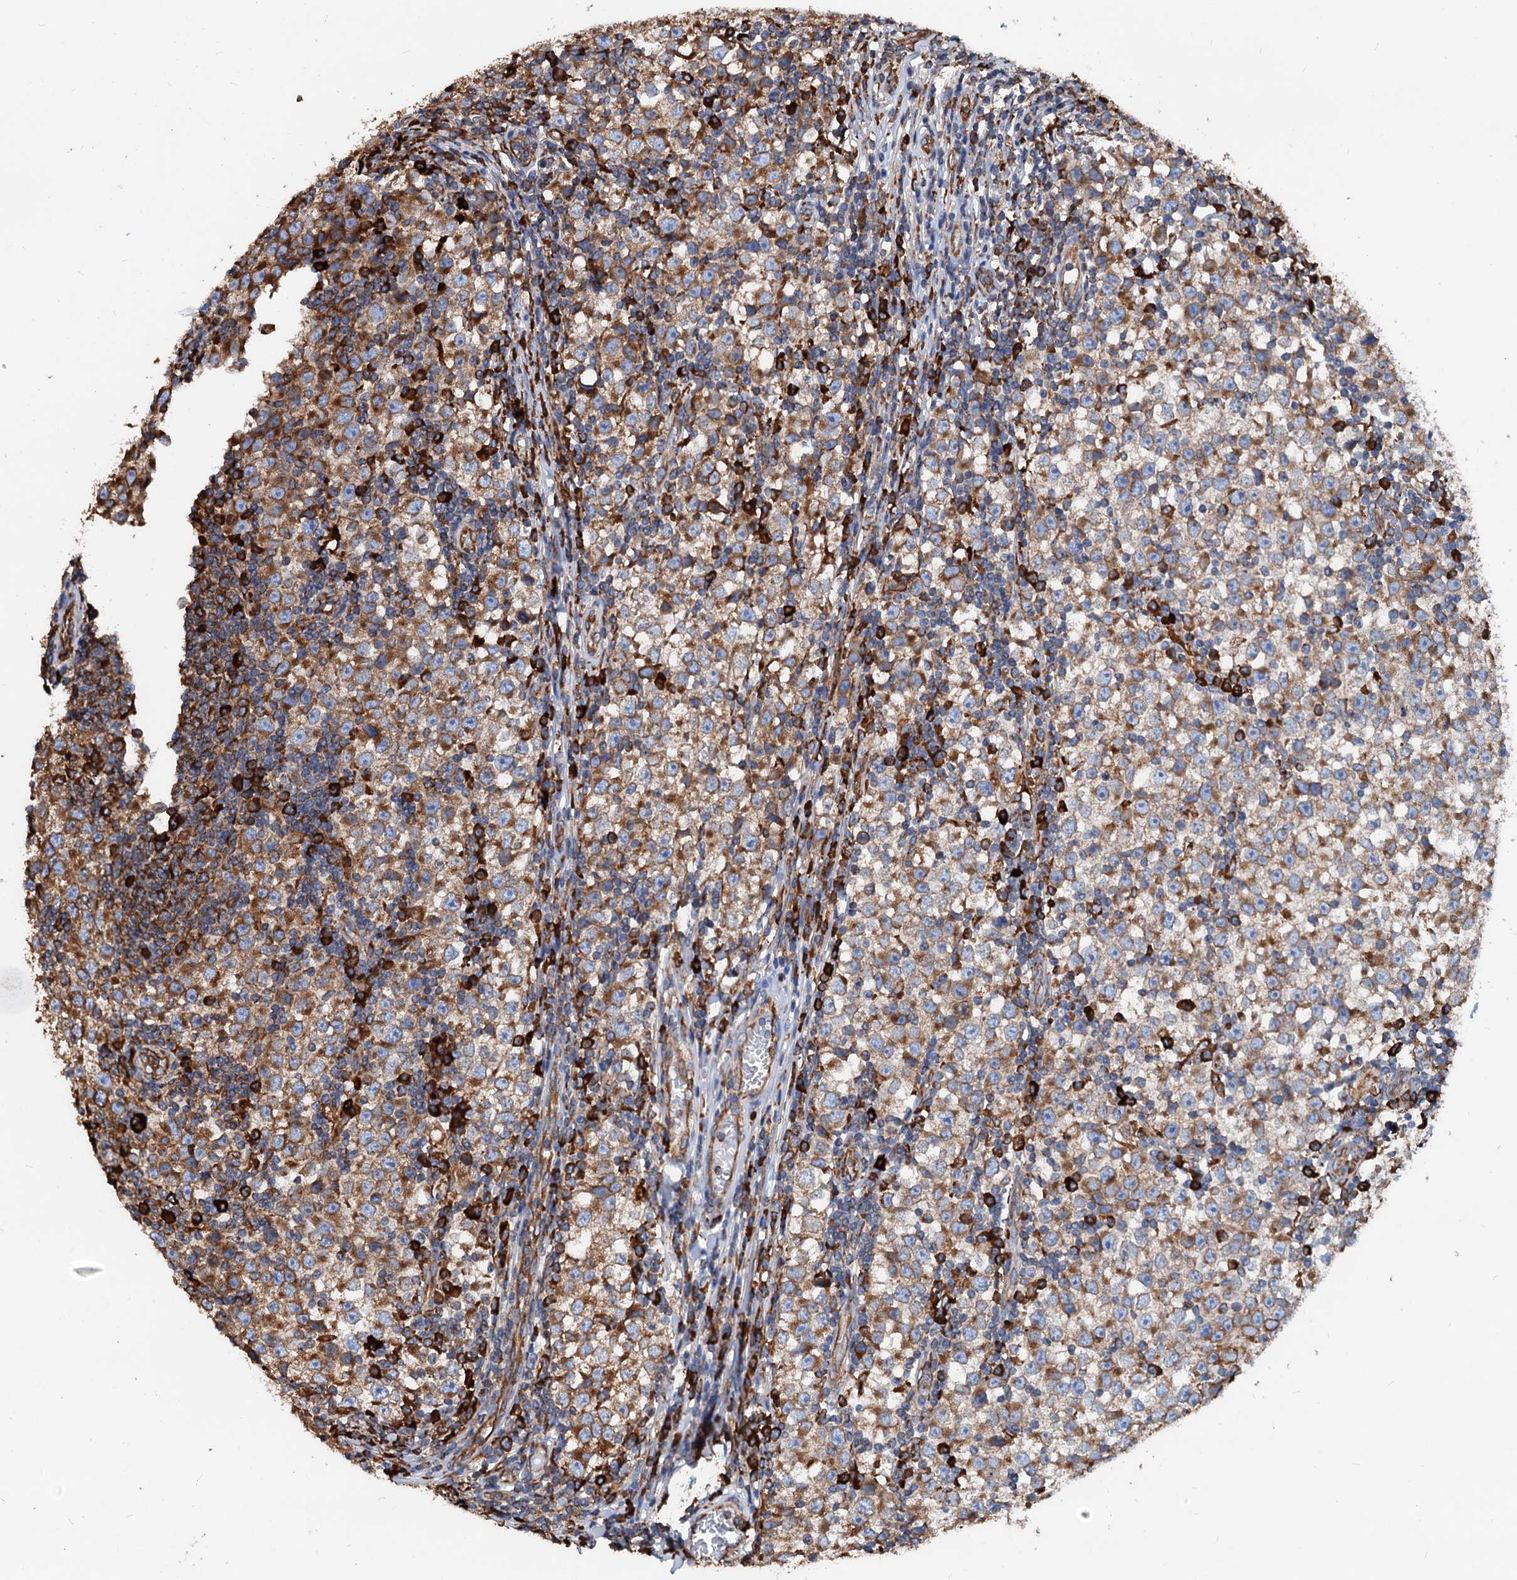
{"staining": {"intensity": "moderate", "quantity": ">75%", "location": "cytoplasmic/membranous"}, "tissue": "testis cancer", "cell_type": "Tumor cells", "image_type": "cancer", "snomed": [{"axis": "morphology", "description": "Seminoma, NOS"}, {"axis": "topography", "description": "Testis"}], "caption": "Testis cancer (seminoma) stained with DAB (3,3'-diaminobenzidine) immunohistochemistry (IHC) reveals medium levels of moderate cytoplasmic/membranous staining in approximately >75% of tumor cells.", "gene": "HSPA5", "patient": {"sex": "male", "age": 65}}